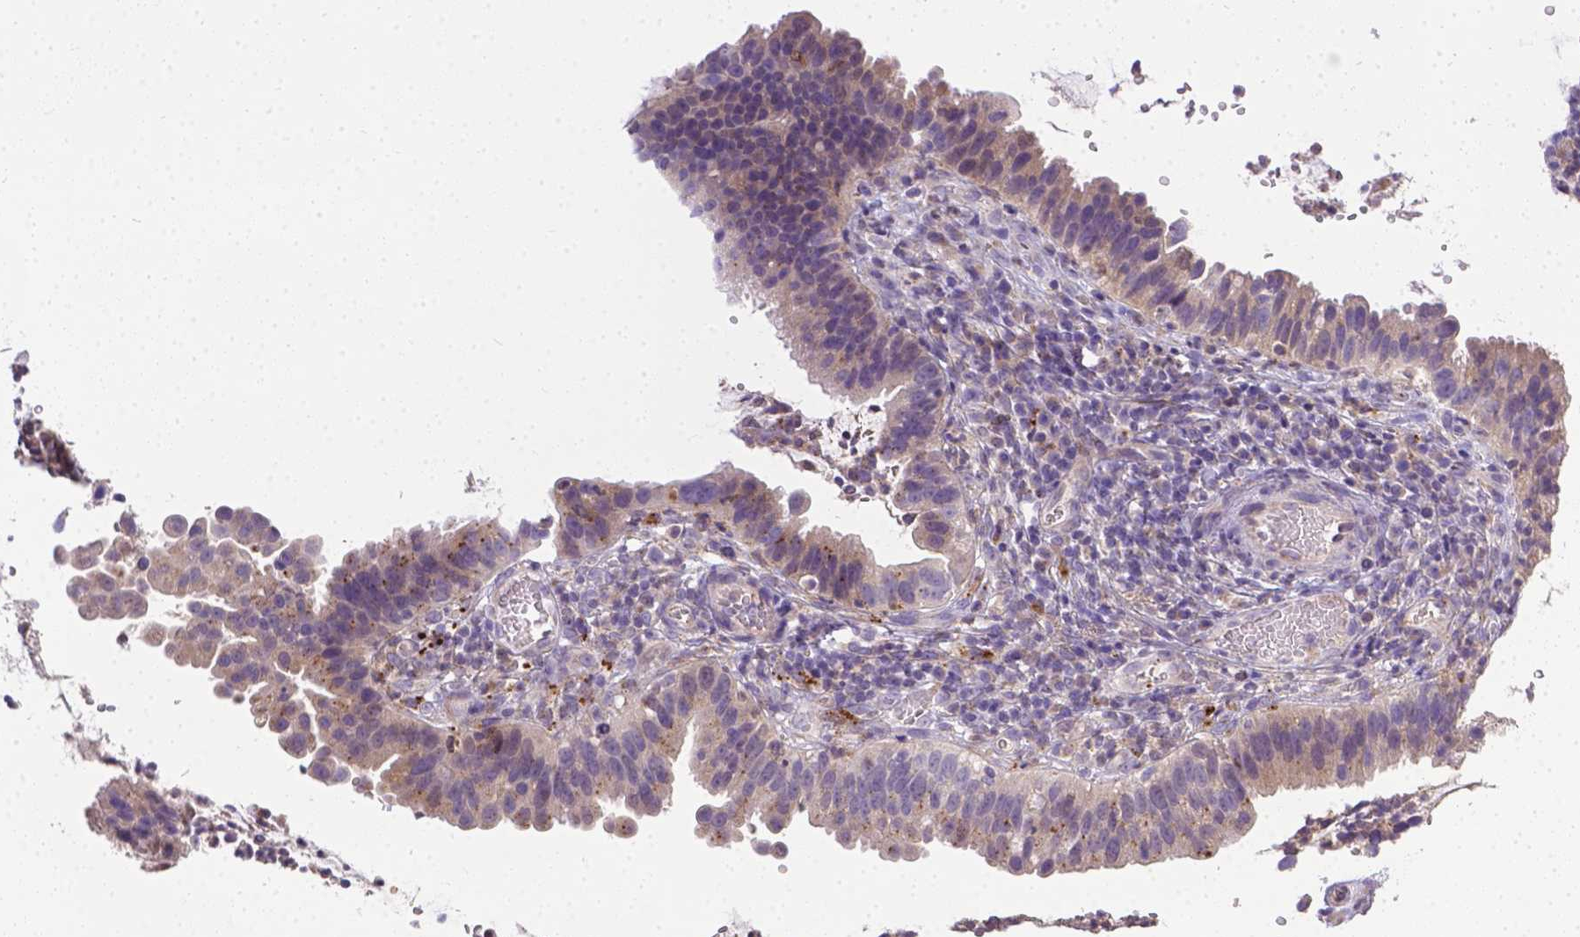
{"staining": {"intensity": "strong", "quantity": "<25%", "location": "cytoplasmic/membranous"}, "tissue": "cervical cancer", "cell_type": "Tumor cells", "image_type": "cancer", "snomed": [{"axis": "morphology", "description": "Adenocarcinoma, NOS"}, {"axis": "topography", "description": "Cervix"}], "caption": "Tumor cells show medium levels of strong cytoplasmic/membranous positivity in approximately <25% of cells in cervical cancer. Using DAB (brown) and hematoxylin (blue) stains, captured at high magnification using brightfield microscopy.", "gene": "TM4SF18", "patient": {"sex": "female", "age": 34}}